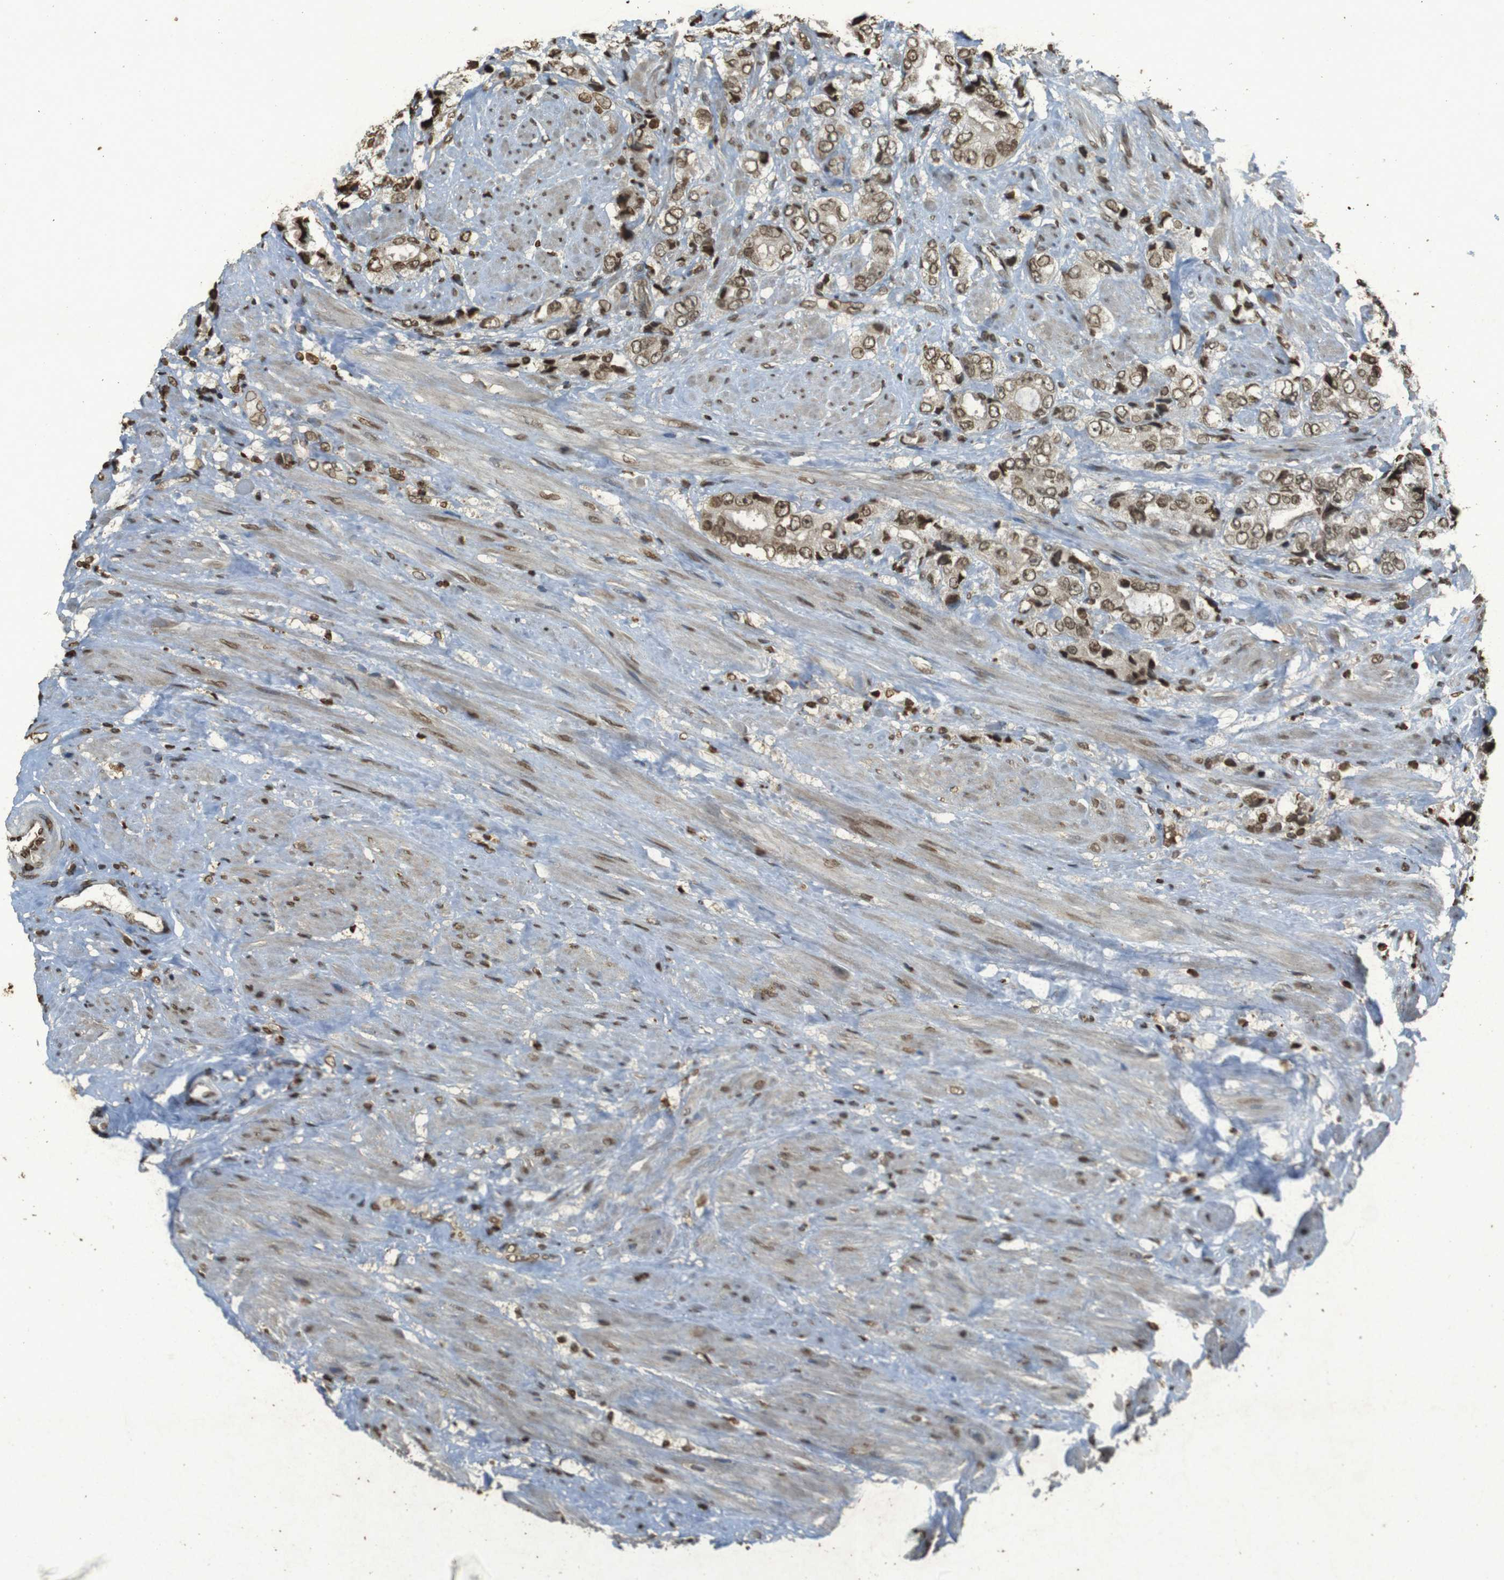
{"staining": {"intensity": "weak", "quantity": ">75%", "location": "nuclear"}, "tissue": "prostate cancer", "cell_type": "Tumor cells", "image_type": "cancer", "snomed": [{"axis": "morphology", "description": "Adenocarcinoma, High grade"}, {"axis": "topography", "description": "Prostate"}], "caption": "This is an image of immunohistochemistry staining of prostate cancer, which shows weak expression in the nuclear of tumor cells.", "gene": "ORC4", "patient": {"sex": "male", "age": 61}}